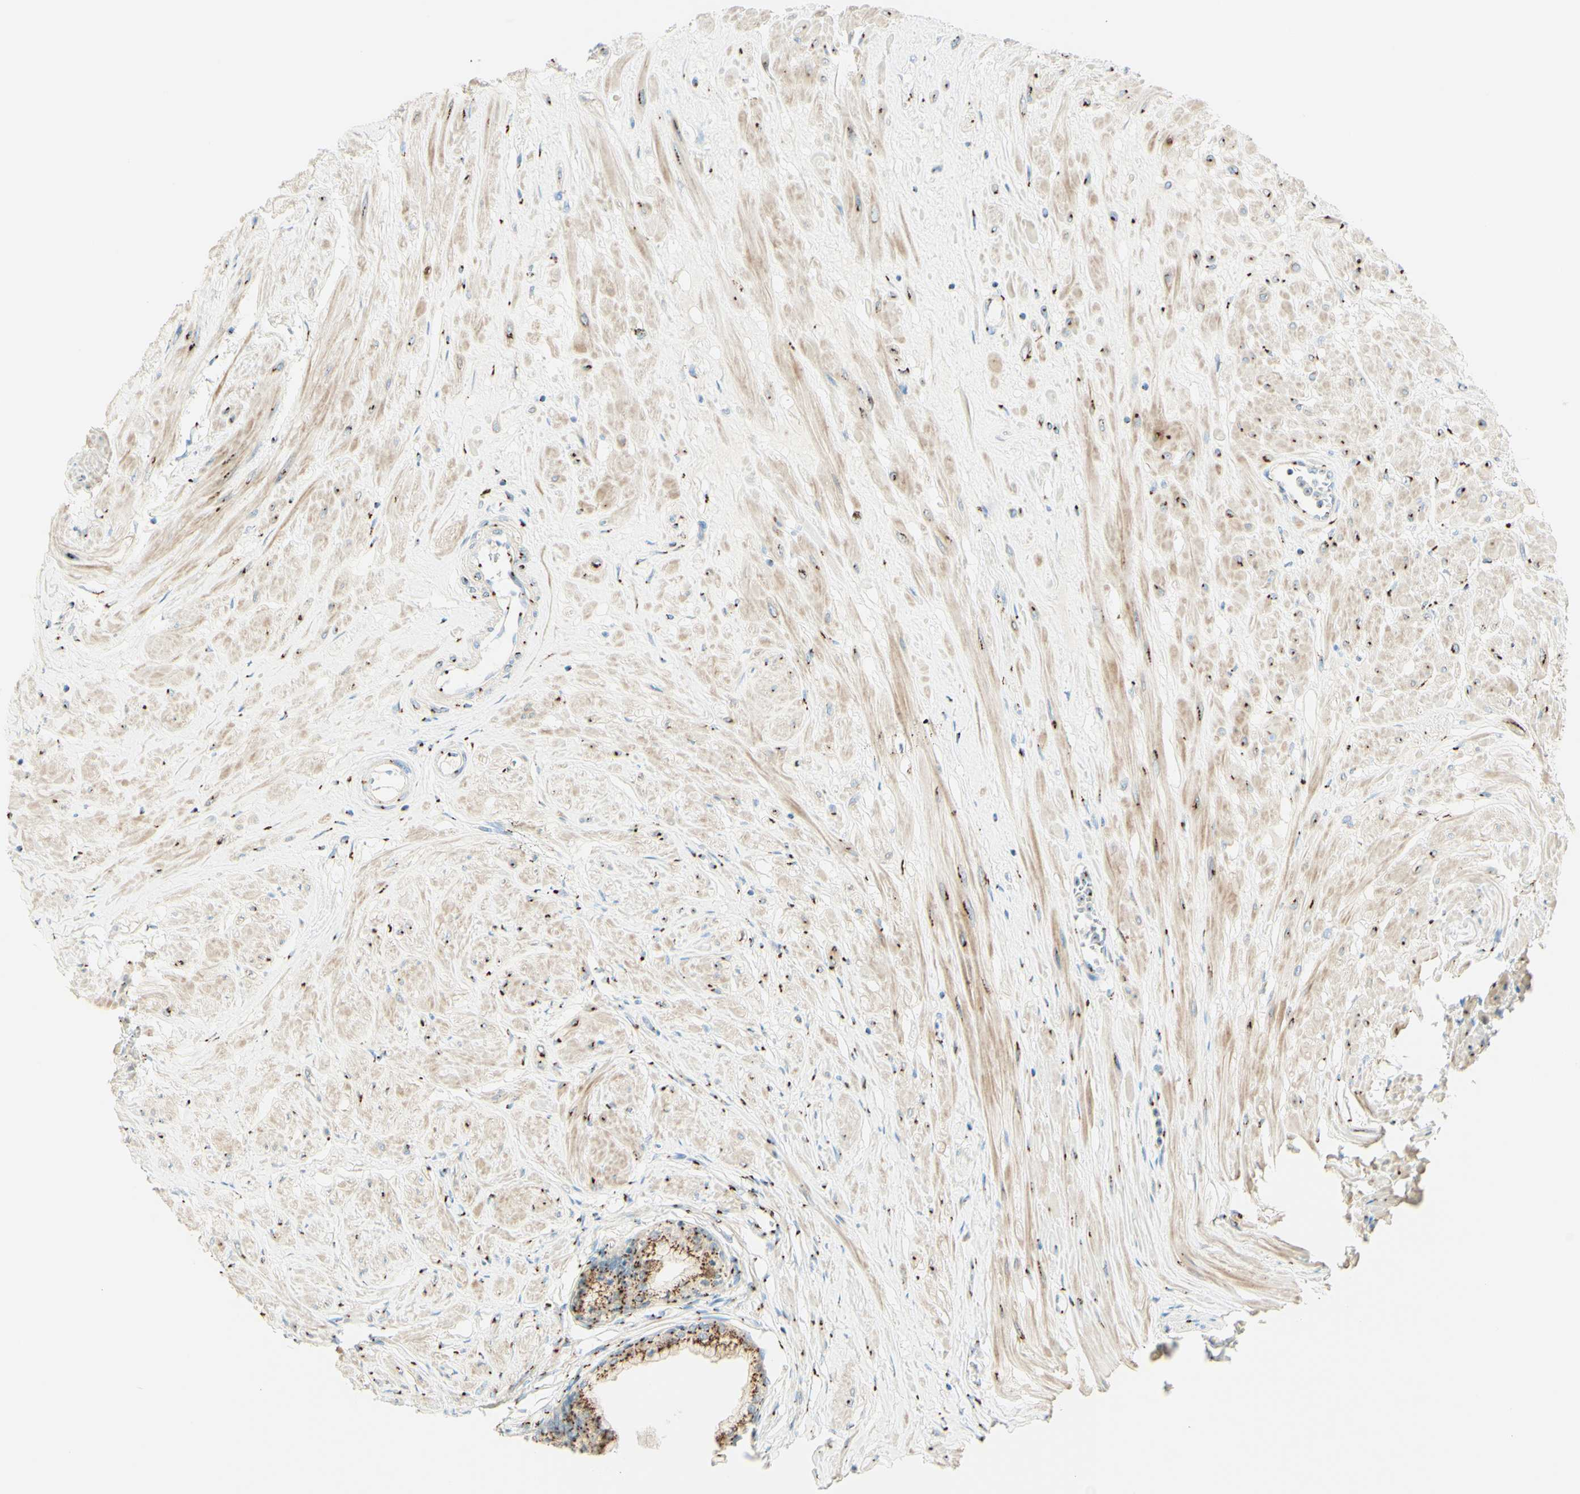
{"staining": {"intensity": "strong", "quantity": ">75%", "location": "cytoplasmic/membranous"}, "tissue": "prostate", "cell_type": "Glandular cells", "image_type": "normal", "snomed": [{"axis": "morphology", "description": "Normal tissue, NOS"}, {"axis": "topography", "description": "Prostate"}, {"axis": "topography", "description": "Seminal veicle"}], "caption": "Immunohistochemical staining of normal human prostate exhibits >75% levels of strong cytoplasmic/membranous protein staining in about >75% of glandular cells.", "gene": "GOLGB1", "patient": {"sex": "male", "age": 60}}